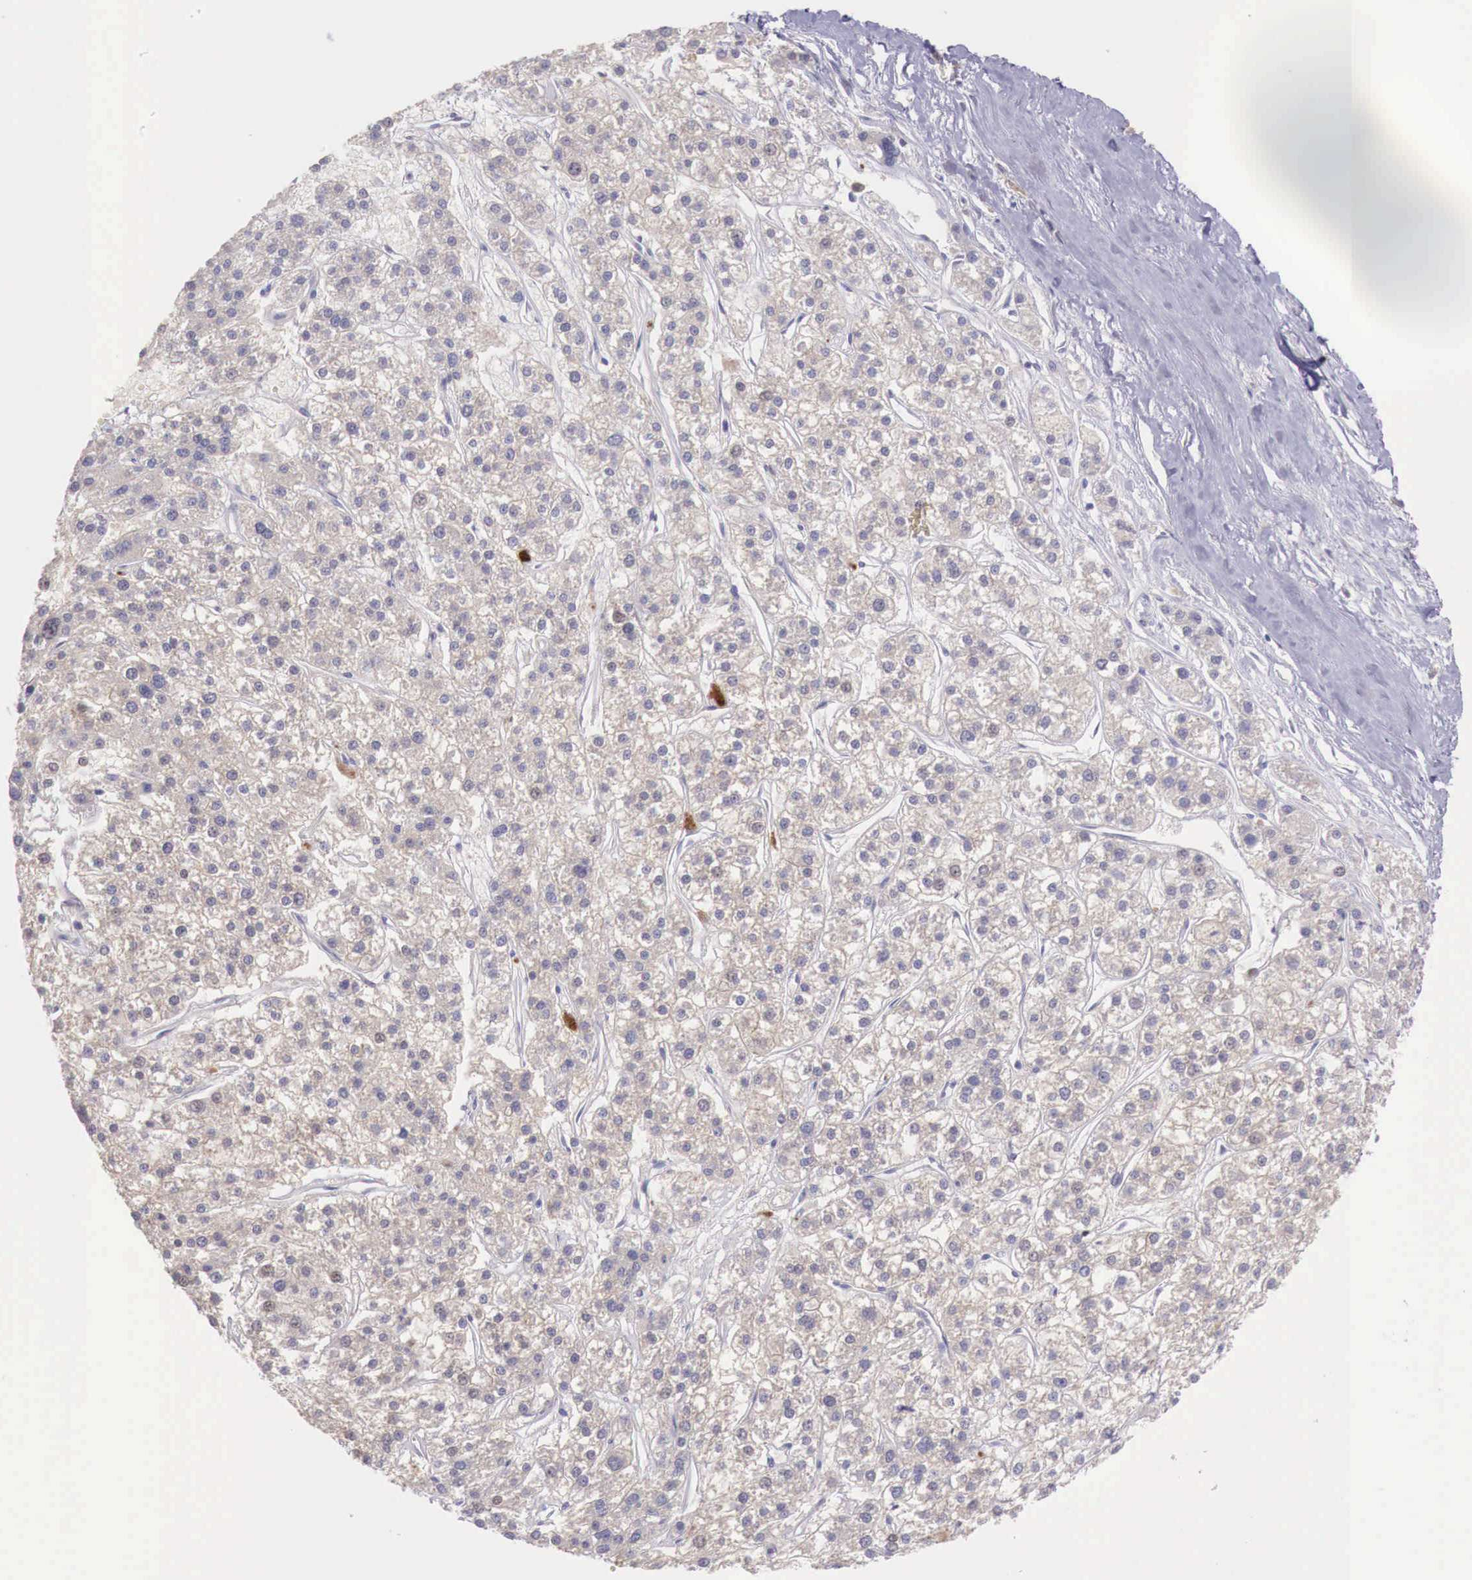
{"staining": {"intensity": "weak", "quantity": ">75%", "location": "cytoplasmic/membranous"}, "tissue": "liver cancer", "cell_type": "Tumor cells", "image_type": "cancer", "snomed": [{"axis": "morphology", "description": "Carcinoma, Hepatocellular, NOS"}, {"axis": "topography", "description": "Liver"}], "caption": "Approximately >75% of tumor cells in hepatocellular carcinoma (liver) display weak cytoplasmic/membranous protein expression as visualized by brown immunohistochemical staining.", "gene": "GAB2", "patient": {"sex": "female", "age": 85}}